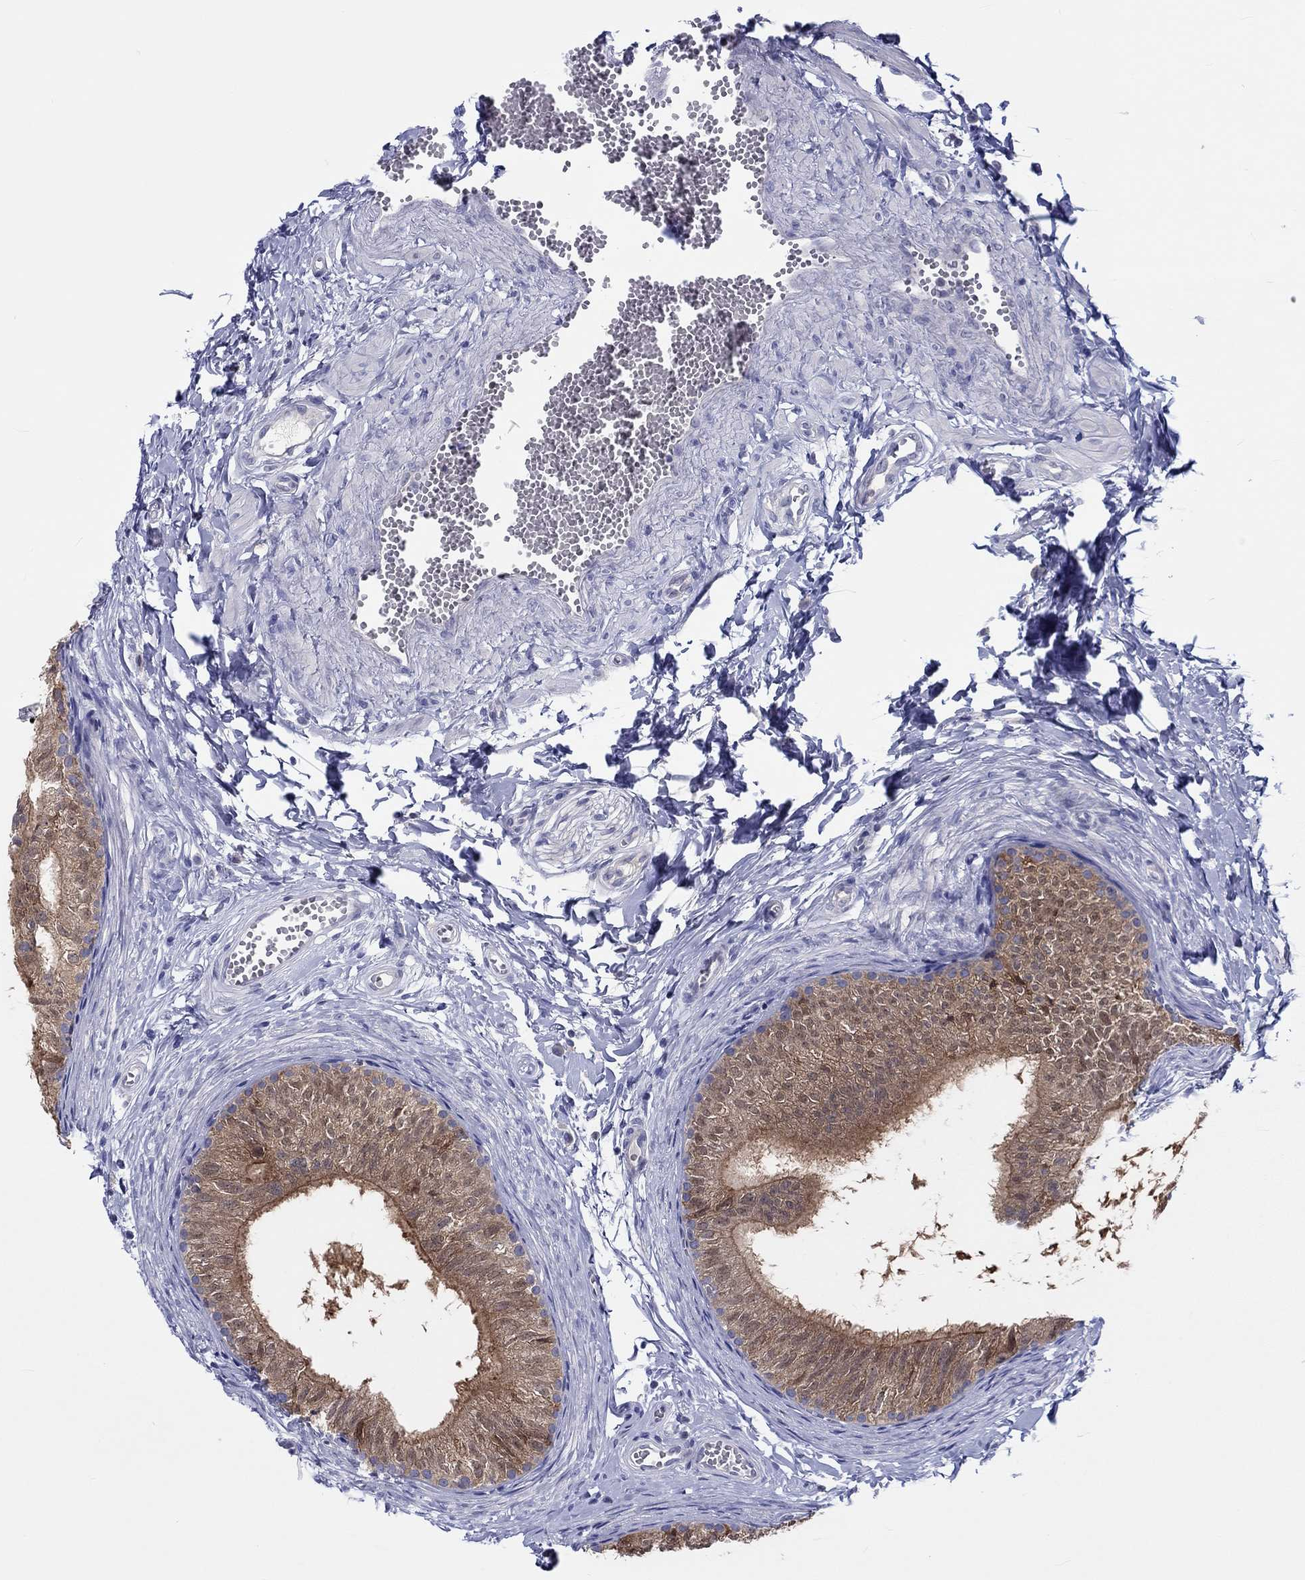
{"staining": {"intensity": "strong", "quantity": ">75%", "location": "cytoplasmic/membranous"}, "tissue": "epididymis", "cell_type": "Glandular cells", "image_type": "normal", "snomed": [{"axis": "morphology", "description": "Normal tissue, NOS"}, {"axis": "topography", "description": "Epididymis"}], "caption": "Immunohistochemical staining of unremarkable human epididymis displays high levels of strong cytoplasmic/membranous positivity in approximately >75% of glandular cells. (Brightfield microscopy of DAB IHC at high magnification).", "gene": "ABCG4", "patient": {"sex": "male", "age": 22}}